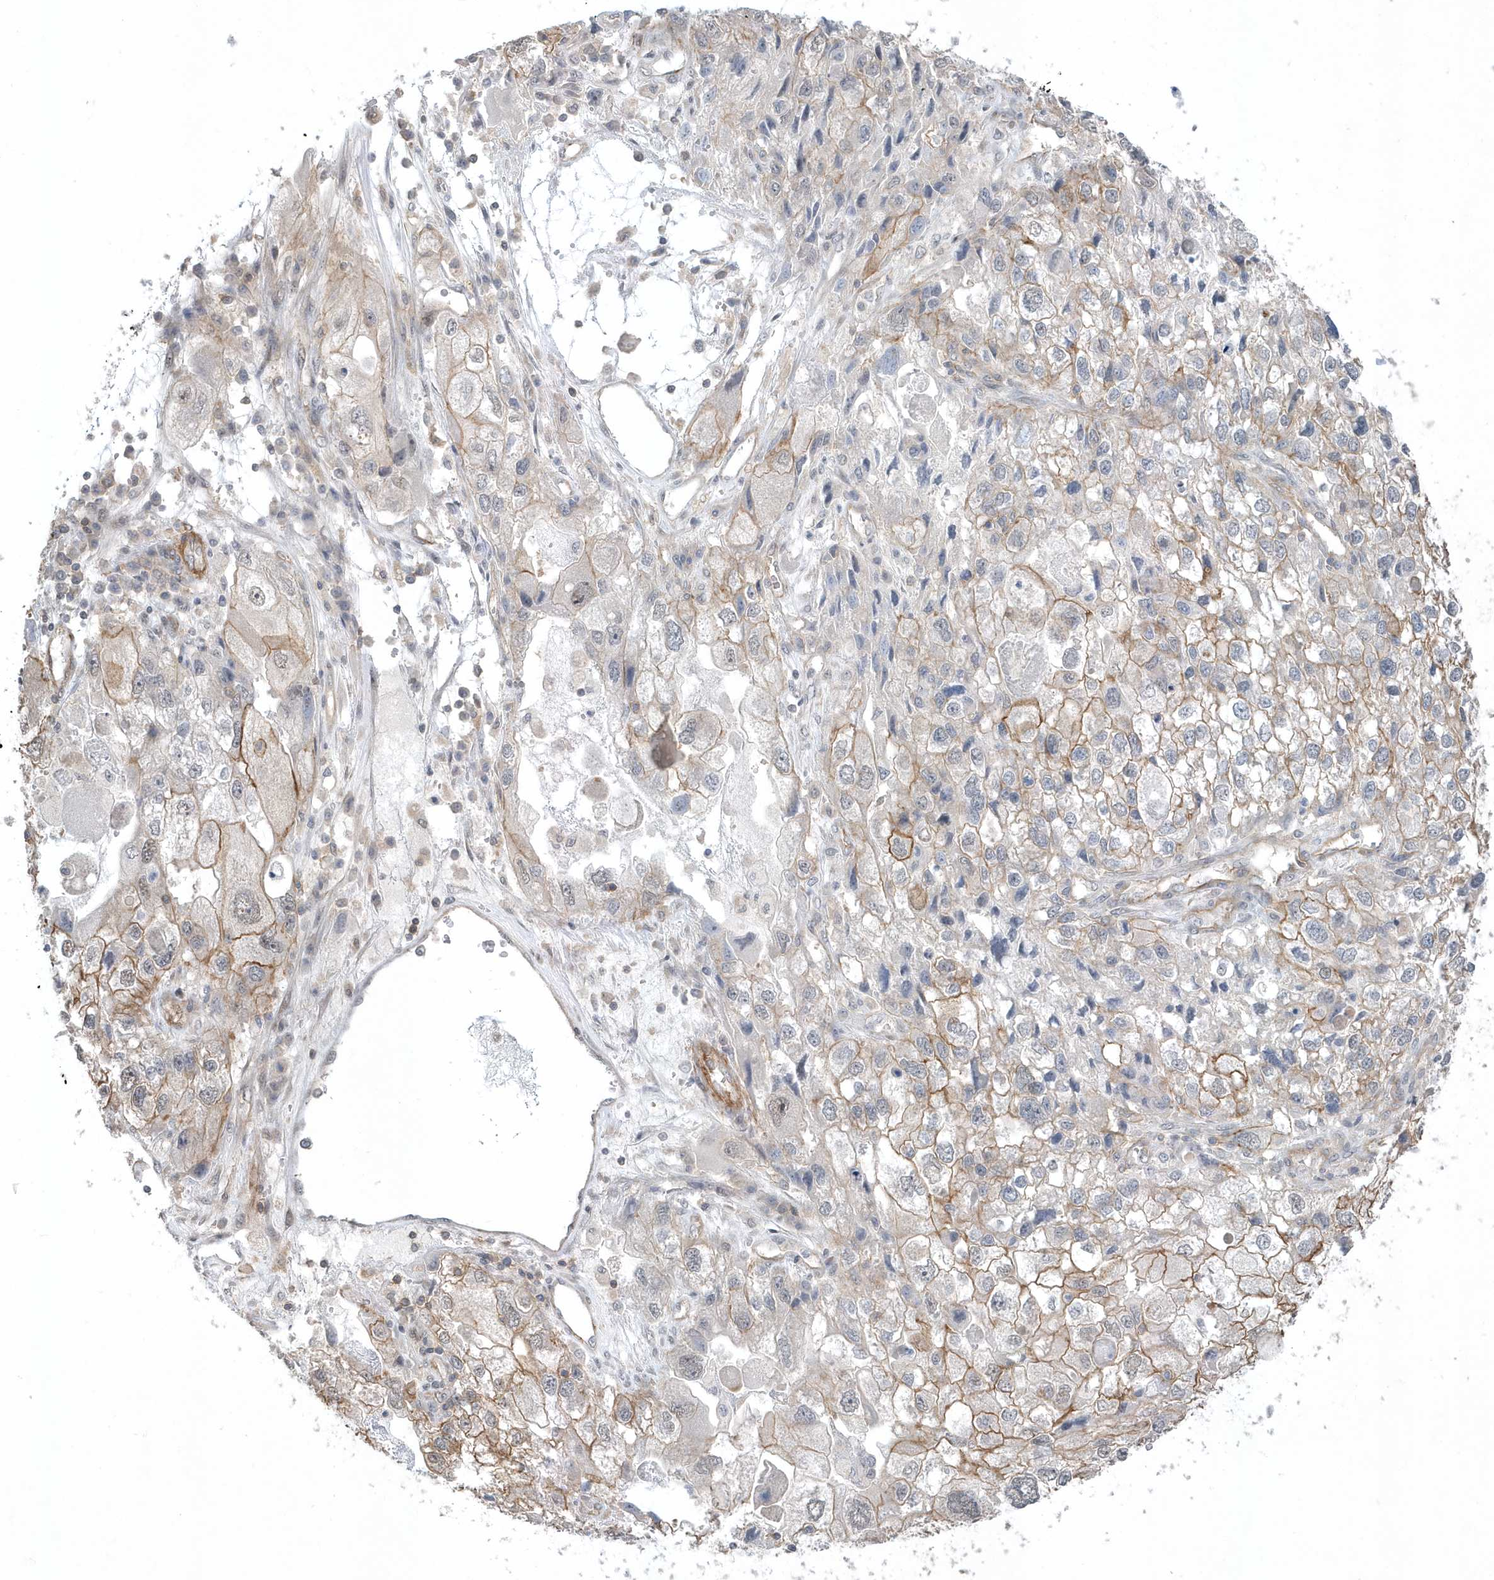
{"staining": {"intensity": "moderate", "quantity": "25%-75%", "location": "cytoplasmic/membranous"}, "tissue": "endometrial cancer", "cell_type": "Tumor cells", "image_type": "cancer", "snomed": [{"axis": "morphology", "description": "Adenocarcinoma, NOS"}, {"axis": "topography", "description": "Endometrium"}], "caption": "Immunohistochemical staining of human endometrial cancer (adenocarcinoma) demonstrates moderate cytoplasmic/membranous protein expression in about 25%-75% of tumor cells. Immunohistochemistry stains the protein of interest in brown and the nuclei are stained blue.", "gene": "CRIP3", "patient": {"sex": "female", "age": 49}}